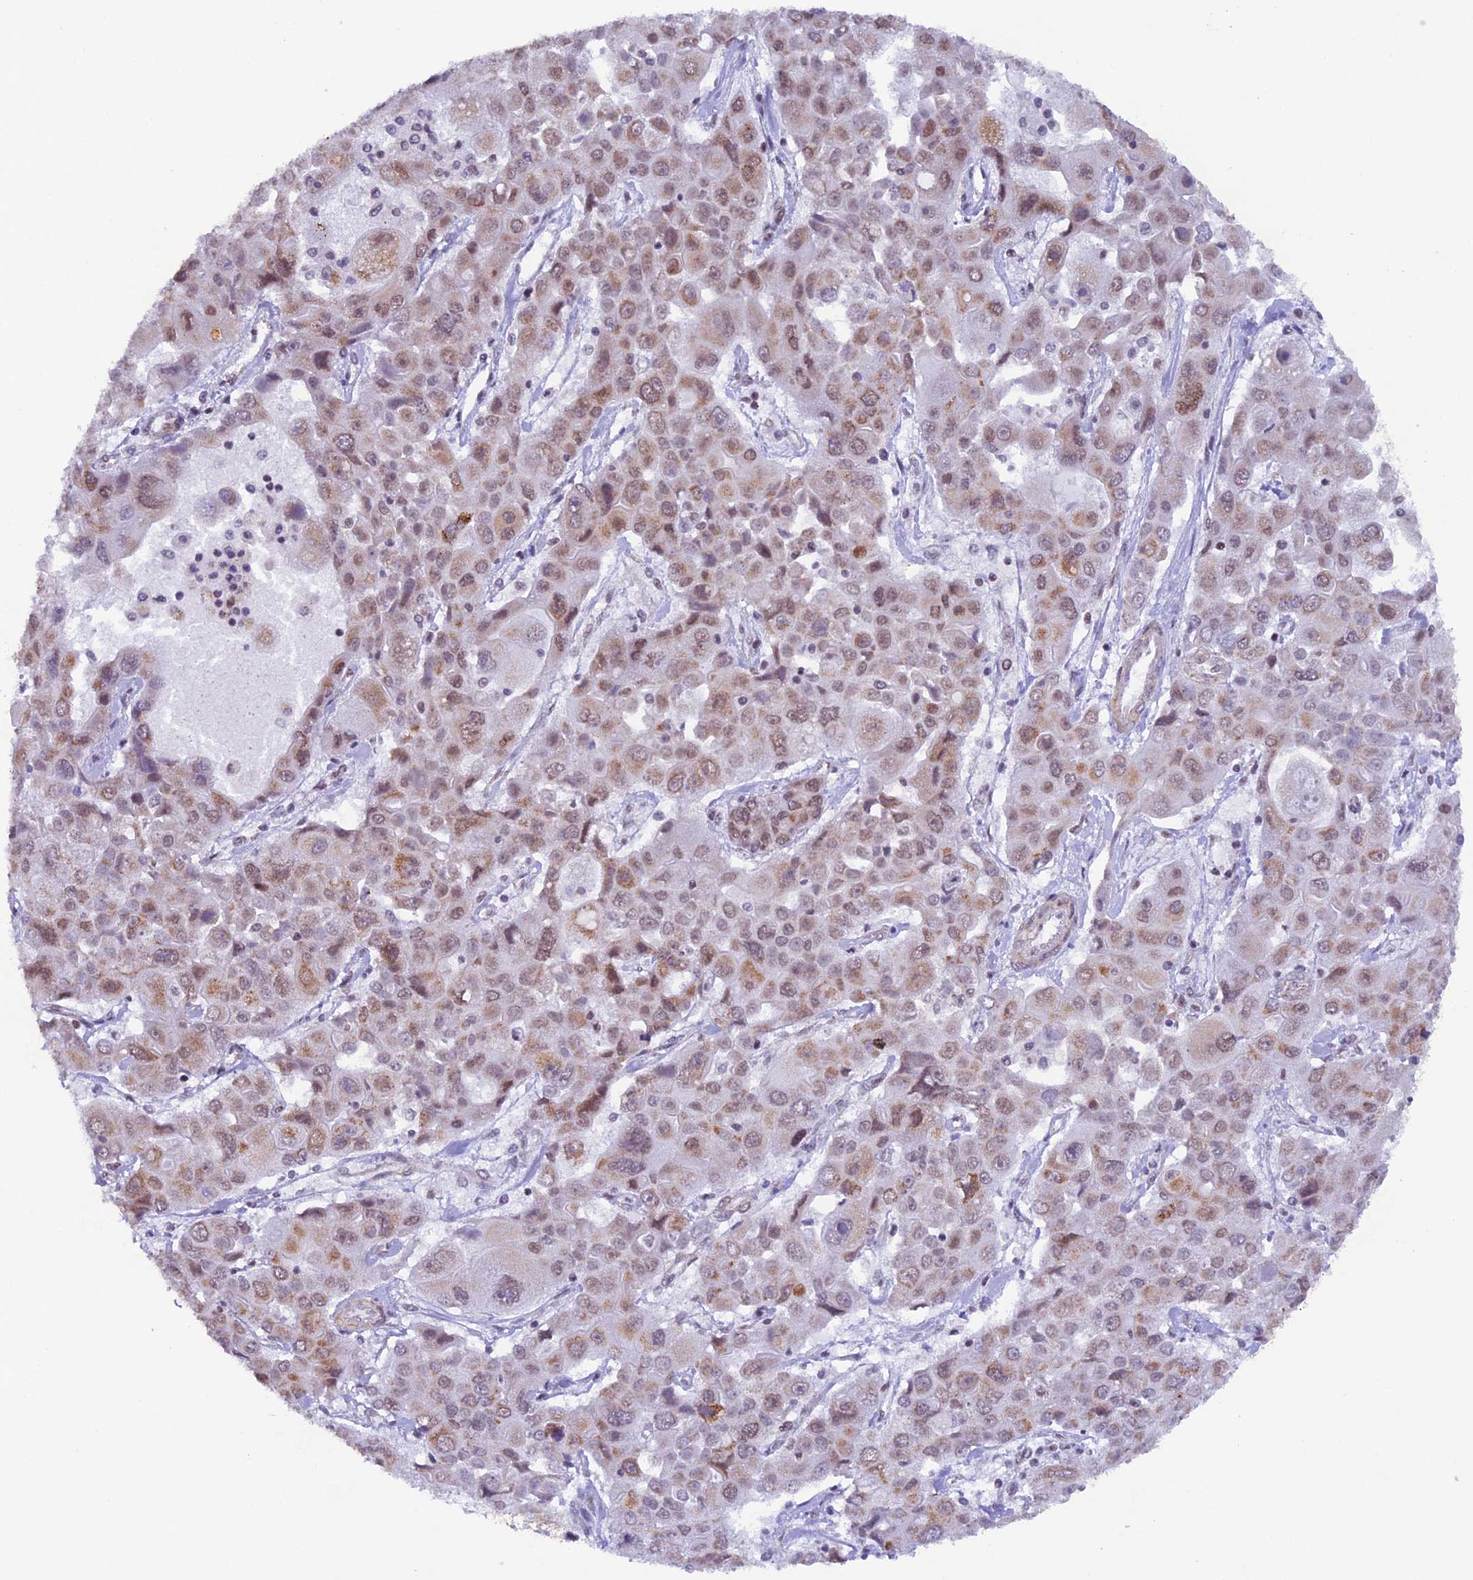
{"staining": {"intensity": "moderate", "quantity": ">75%", "location": "cytoplasmic/membranous,nuclear"}, "tissue": "liver cancer", "cell_type": "Tumor cells", "image_type": "cancer", "snomed": [{"axis": "morphology", "description": "Cholangiocarcinoma"}, {"axis": "topography", "description": "Liver"}], "caption": "DAB immunohistochemical staining of human cholangiocarcinoma (liver) shows moderate cytoplasmic/membranous and nuclear protein positivity in approximately >75% of tumor cells.", "gene": "TFAM", "patient": {"sex": "male", "age": 67}}